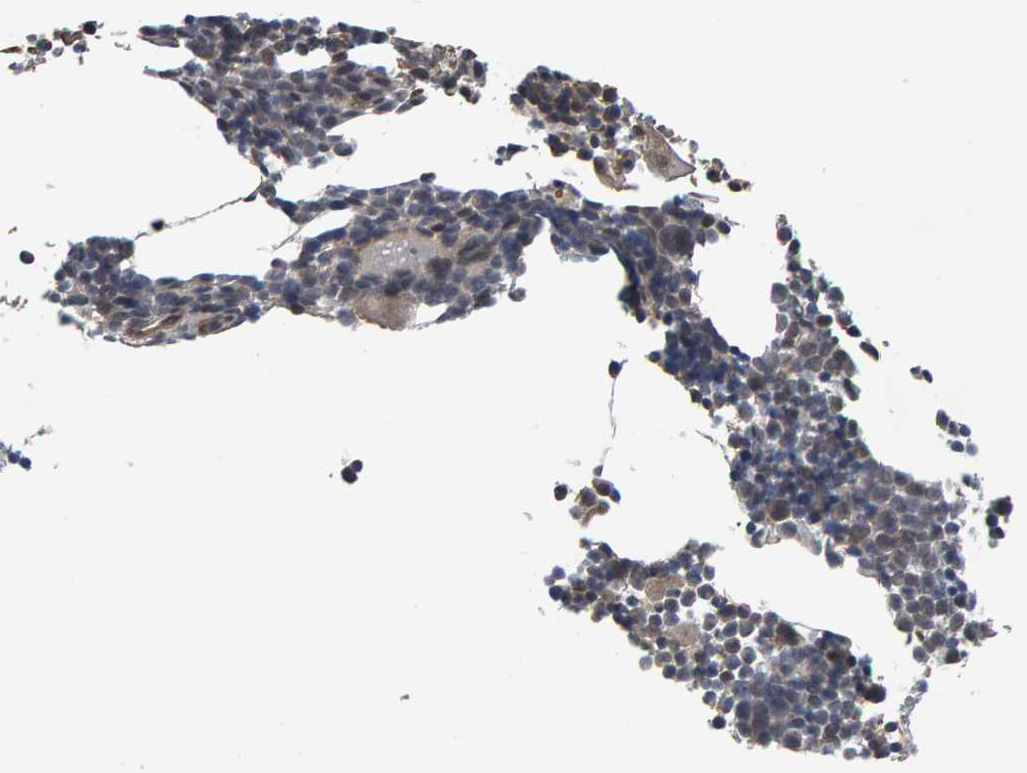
{"staining": {"intensity": "weak", "quantity": "25%-75%", "location": "nuclear"}, "tissue": "bone marrow", "cell_type": "Hematopoietic cells", "image_type": "normal", "snomed": [{"axis": "morphology", "description": "Normal tissue, NOS"}, {"axis": "morphology", "description": "Inflammation, NOS"}, {"axis": "topography", "description": "Bone marrow"}], "caption": "About 25%-75% of hematopoietic cells in normal human bone marrow exhibit weak nuclear protein expression as visualized by brown immunohistochemical staining.", "gene": "COASY", "patient": {"sex": "male", "age": 78}}